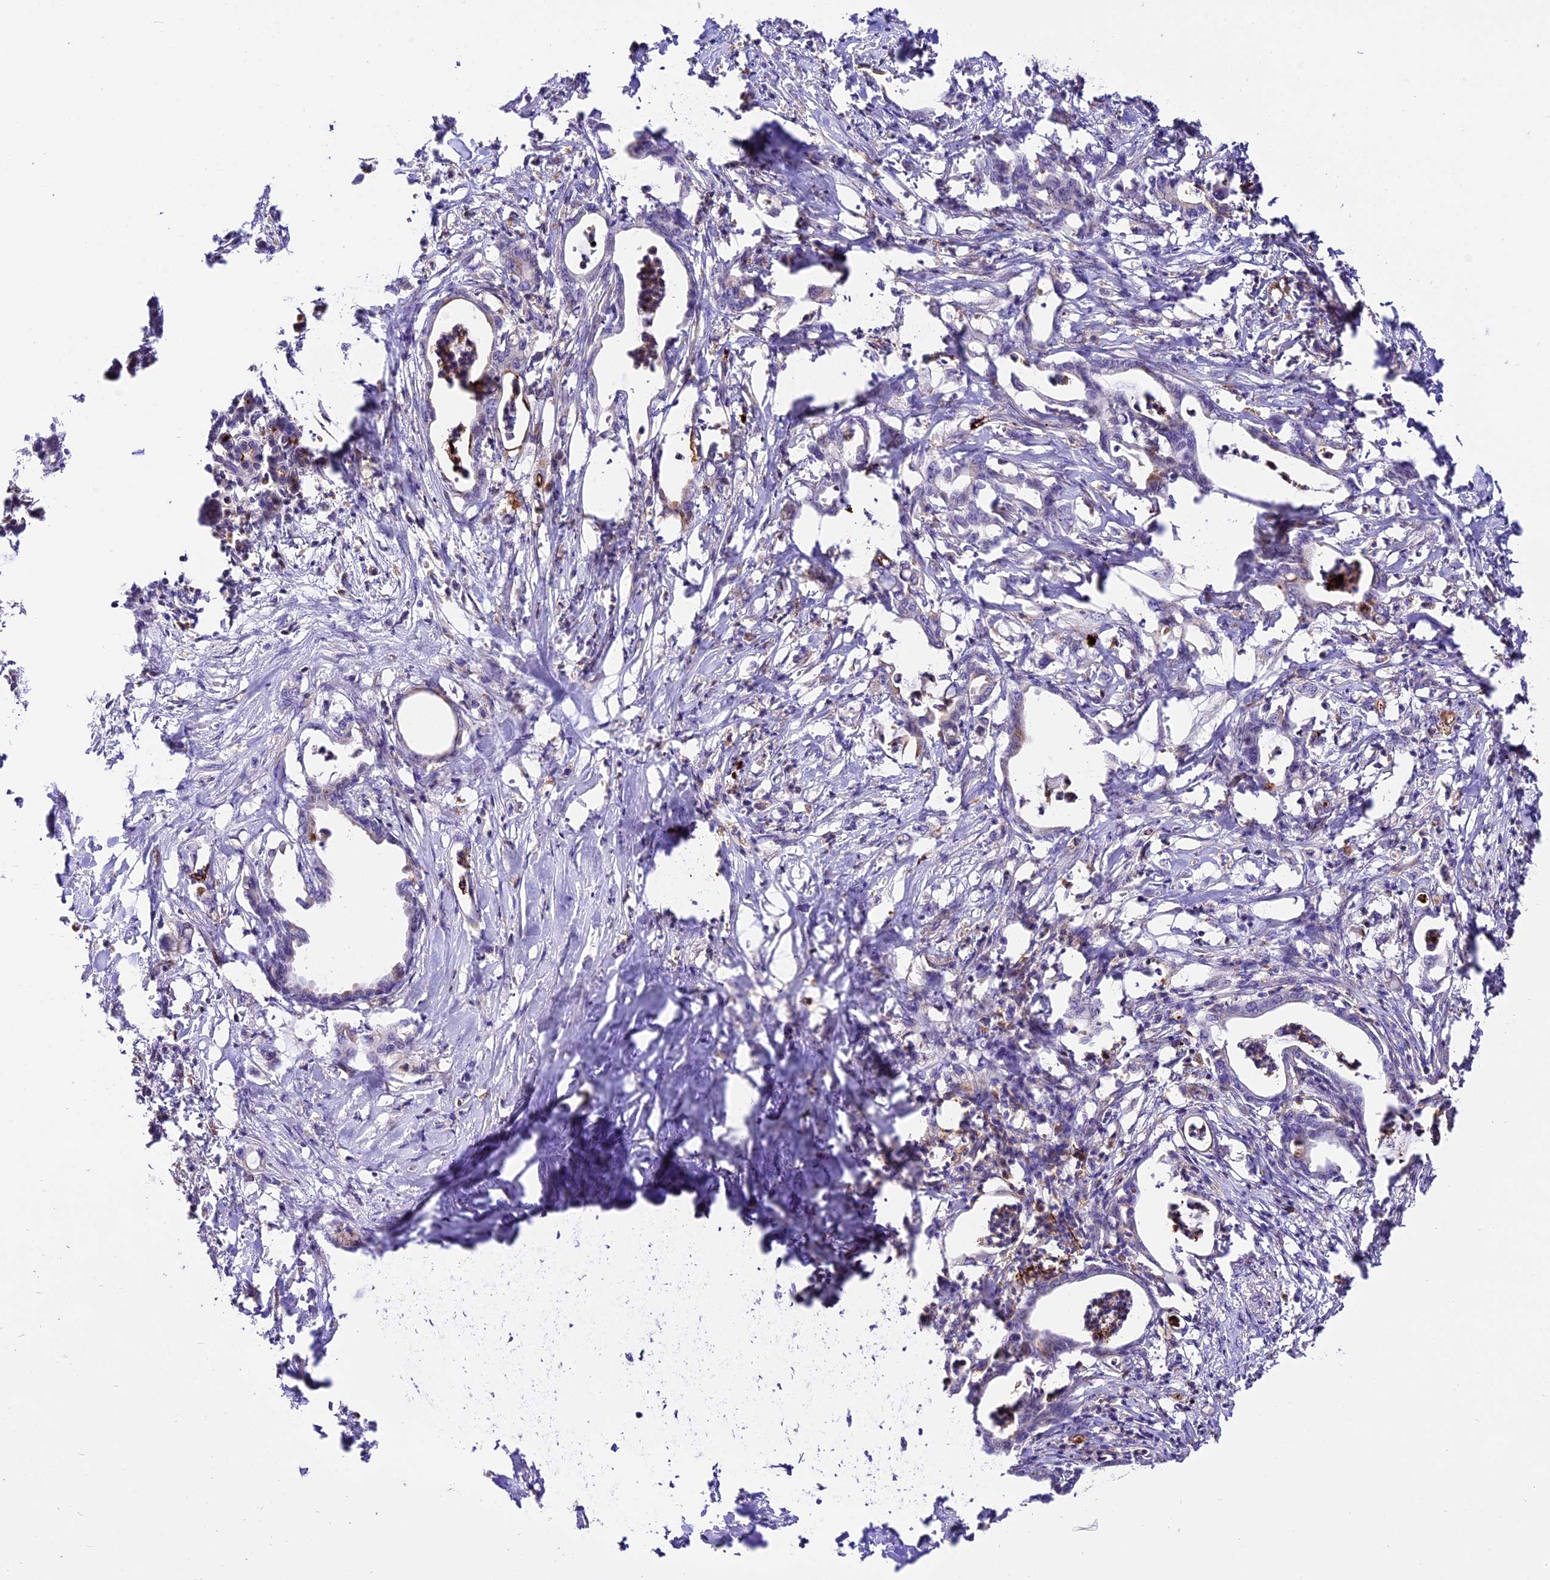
{"staining": {"intensity": "moderate", "quantity": "<25%", "location": "cytoplasmic/membranous"}, "tissue": "pancreatic cancer", "cell_type": "Tumor cells", "image_type": "cancer", "snomed": [{"axis": "morphology", "description": "Adenocarcinoma, NOS"}, {"axis": "topography", "description": "Pancreas"}], "caption": "Immunohistochemical staining of human pancreatic cancer reveals low levels of moderate cytoplasmic/membranous protein expression in about <25% of tumor cells. (IHC, brightfield microscopy, high magnification).", "gene": "MAP3K7CL", "patient": {"sex": "female", "age": 55}}